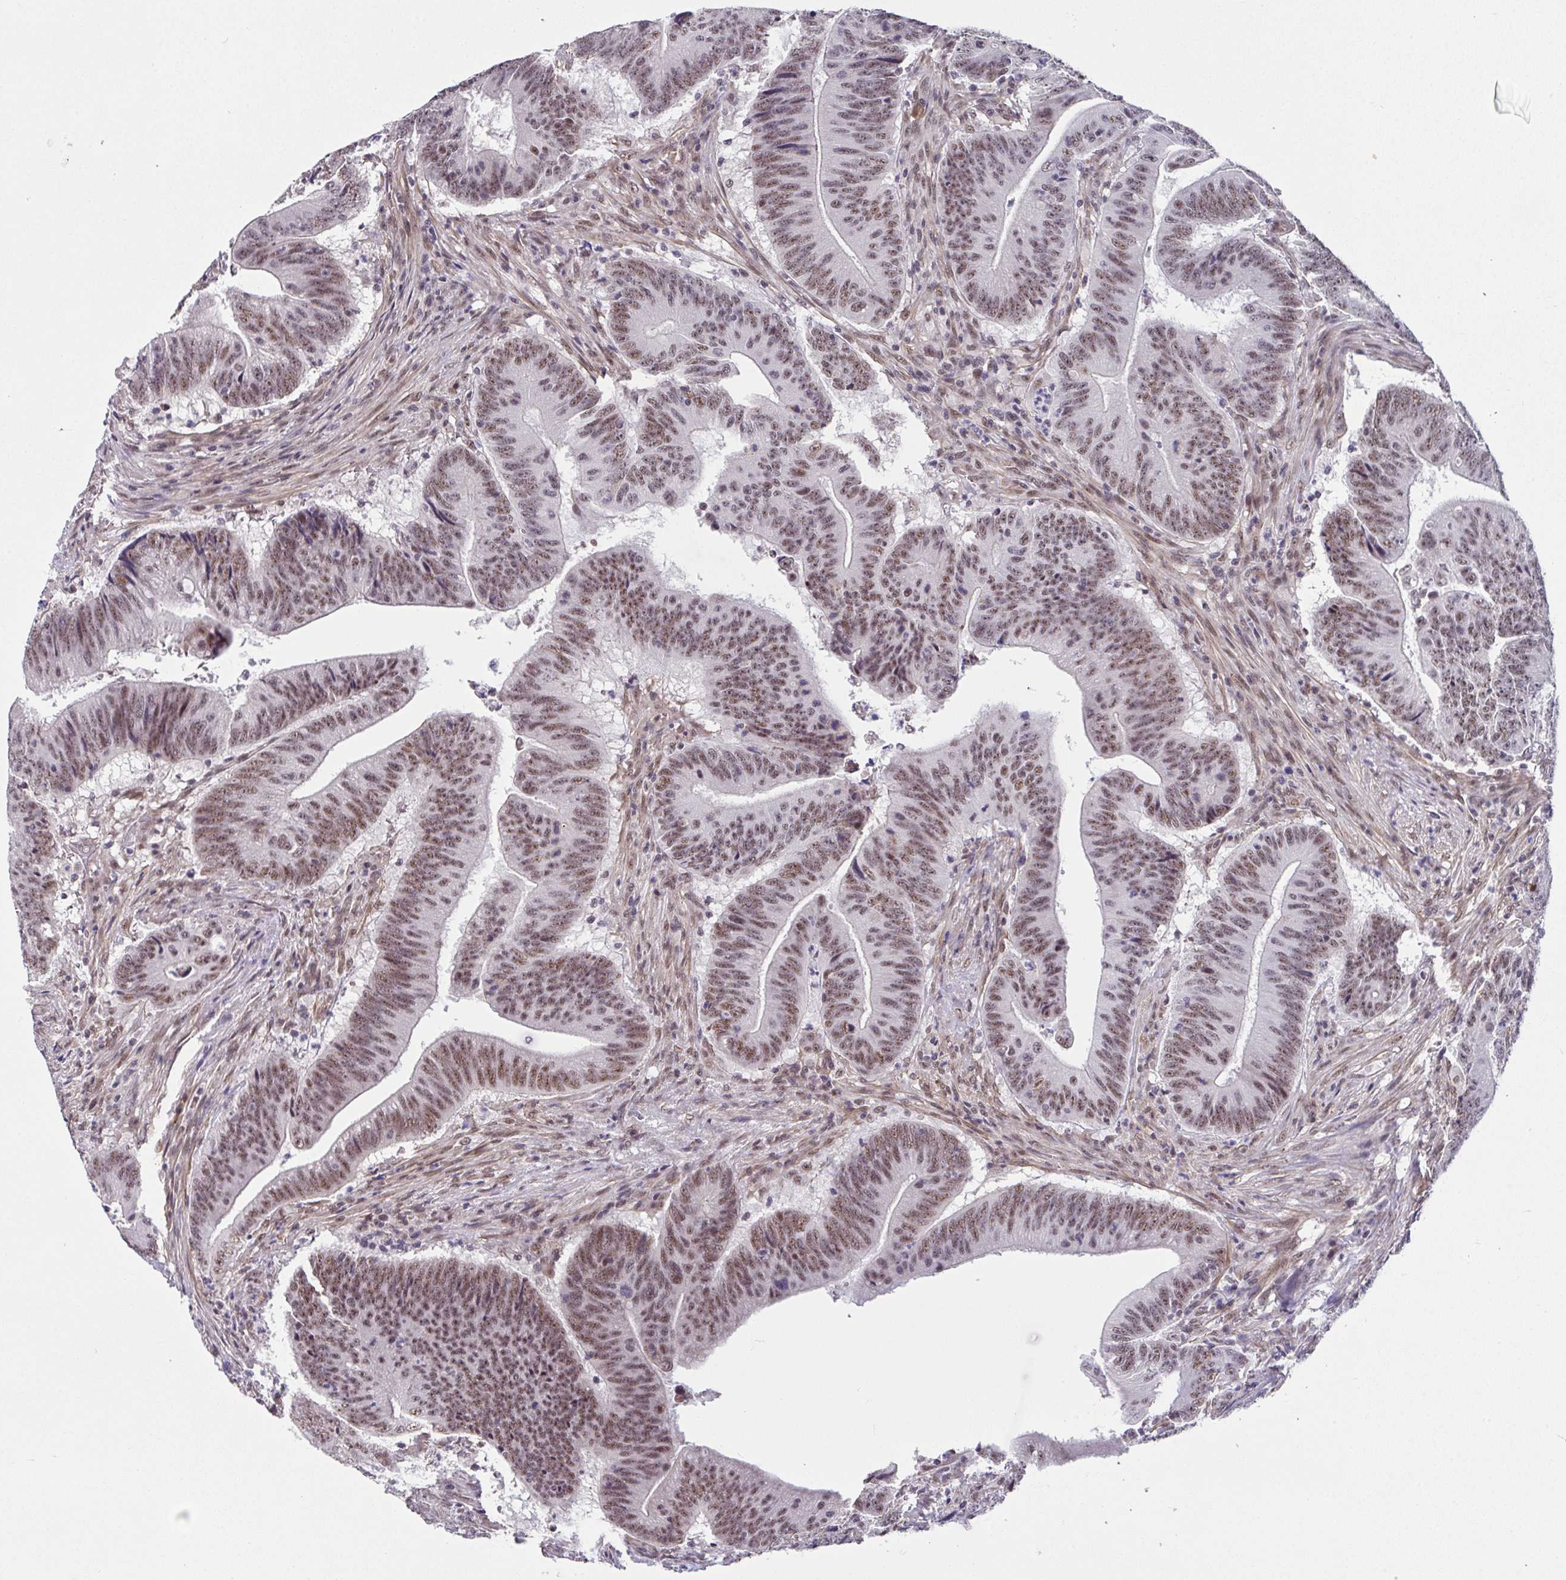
{"staining": {"intensity": "moderate", "quantity": ">75%", "location": "nuclear"}, "tissue": "colorectal cancer", "cell_type": "Tumor cells", "image_type": "cancer", "snomed": [{"axis": "morphology", "description": "Adenocarcinoma, NOS"}, {"axis": "topography", "description": "Colon"}], "caption": "Colorectal adenocarcinoma was stained to show a protein in brown. There is medium levels of moderate nuclear expression in about >75% of tumor cells.", "gene": "RBBP6", "patient": {"sex": "female", "age": 87}}